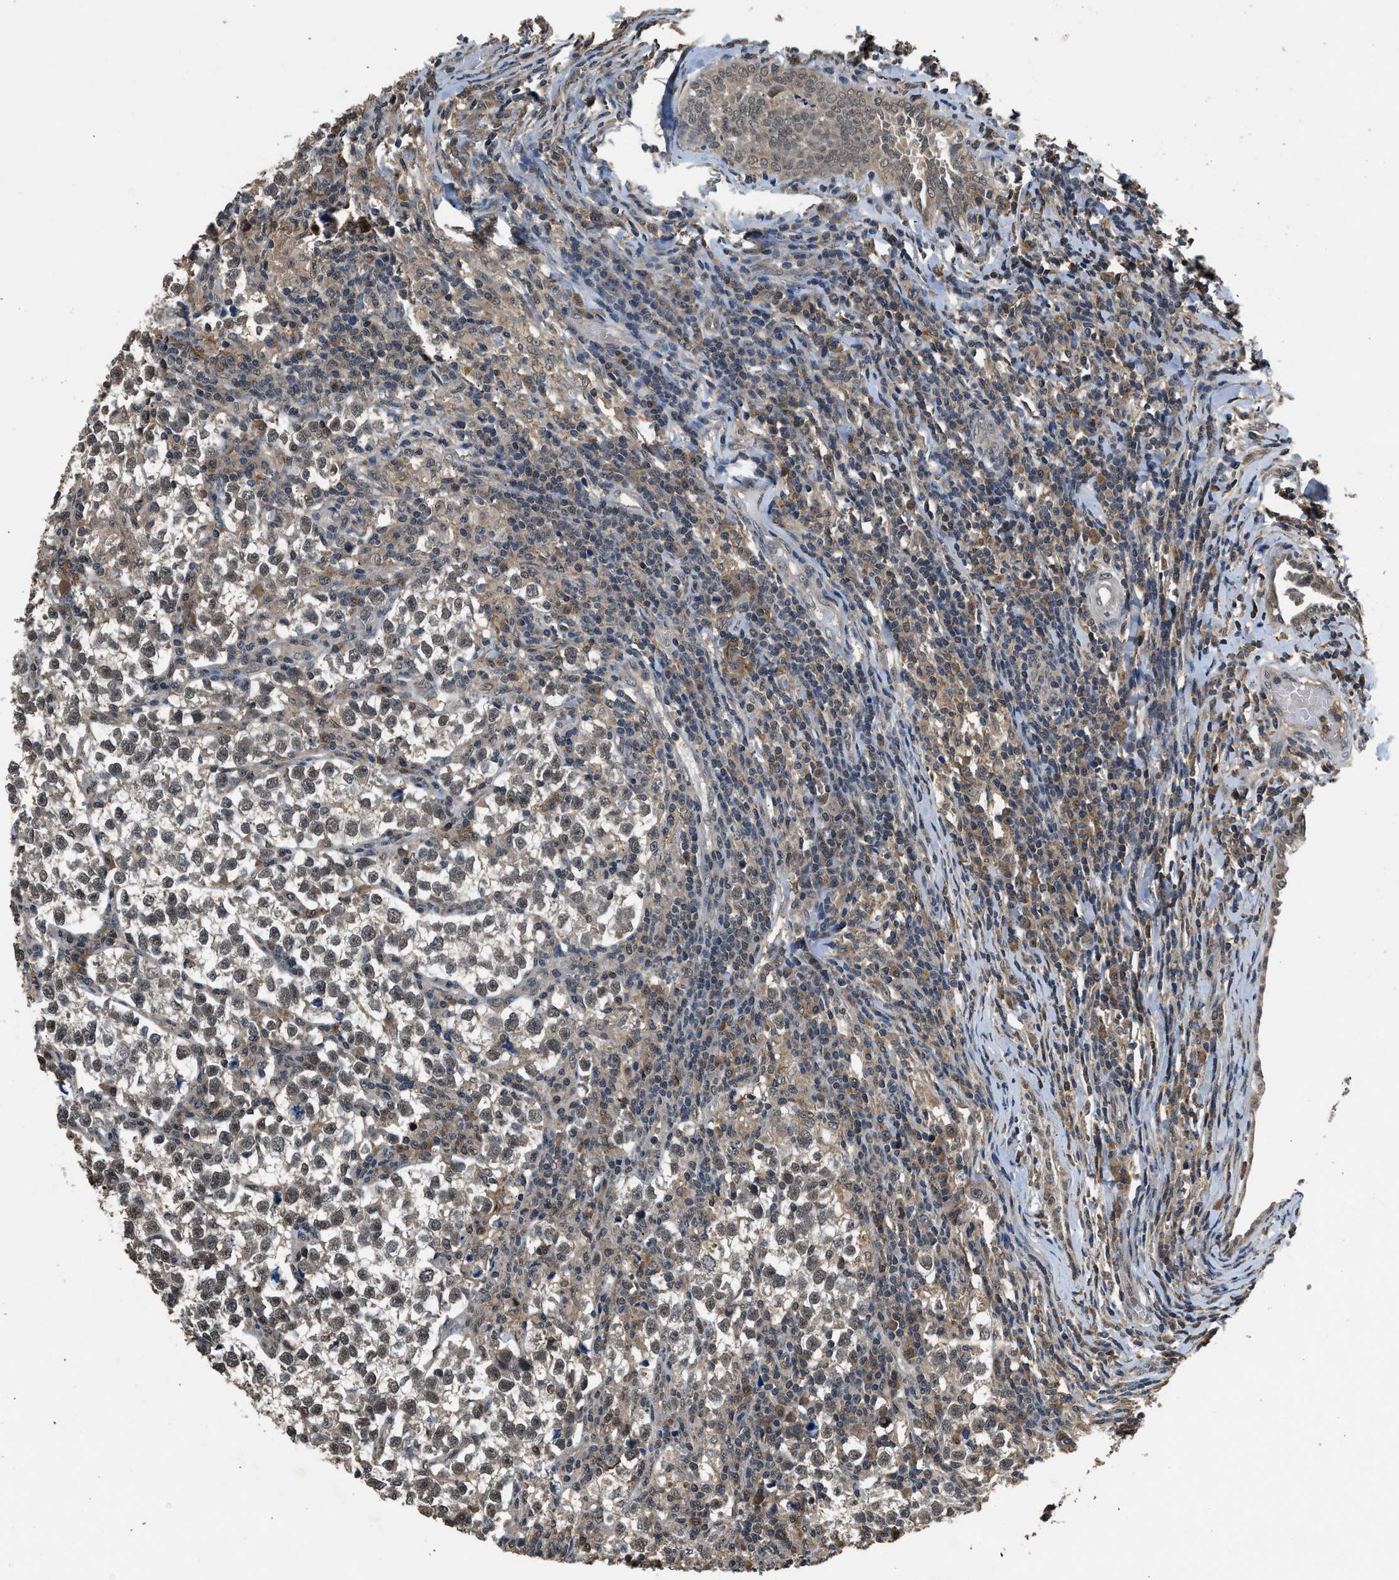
{"staining": {"intensity": "moderate", "quantity": ">75%", "location": "nuclear"}, "tissue": "testis cancer", "cell_type": "Tumor cells", "image_type": "cancer", "snomed": [{"axis": "morphology", "description": "Normal tissue, NOS"}, {"axis": "morphology", "description": "Seminoma, NOS"}, {"axis": "topography", "description": "Testis"}], "caption": "A brown stain highlights moderate nuclear positivity of a protein in human testis cancer tumor cells. The staining was performed using DAB, with brown indicating positive protein expression. Nuclei are stained blue with hematoxylin.", "gene": "SLC15A4", "patient": {"sex": "male", "age": 43}}